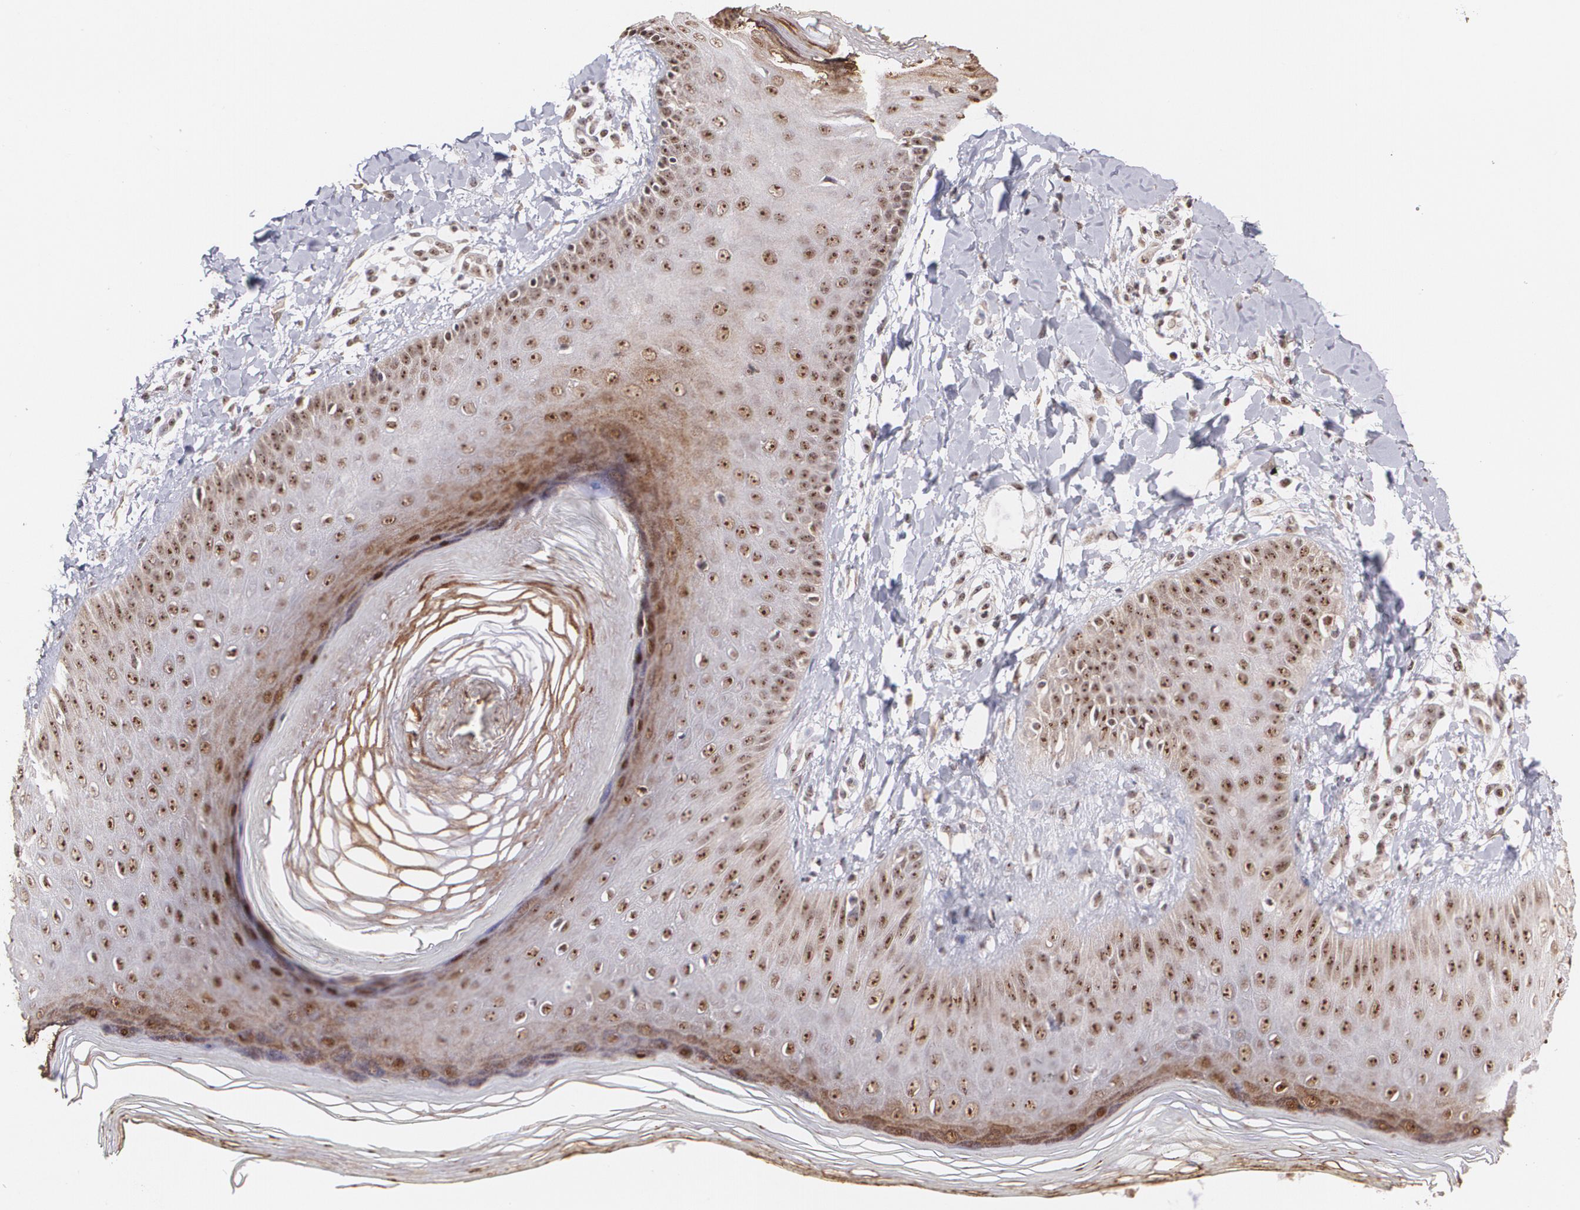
{"staining": {"intensity": "strong", "quantity": ">75%", "location": "cytoplasmic/membranous,nuclear"}, "tissue": "skin", "cell_type": "Epidermal cells", "image_type": "normal", "snomed": [{"axis": "morphology", "description": "Normal tissue, NOS"}, {"axis": "morphology", "description": "Inflammation, NOS"}, {"axis": "topography", "description": "Soft tissue"}, {"axis": "topography", "description": "Anal"}], "caption": "Brown immunohistochemical staining in unremarkable human skin exhibits strong cytoplasmic/membranous,nuclear positivity in approximately >75% of epidermal cells. (DAB IHC, brown staining for protein, blue staining for nuclei).", "gene": "C6orf15", "patient": {"sex": "female", "age": 15}}